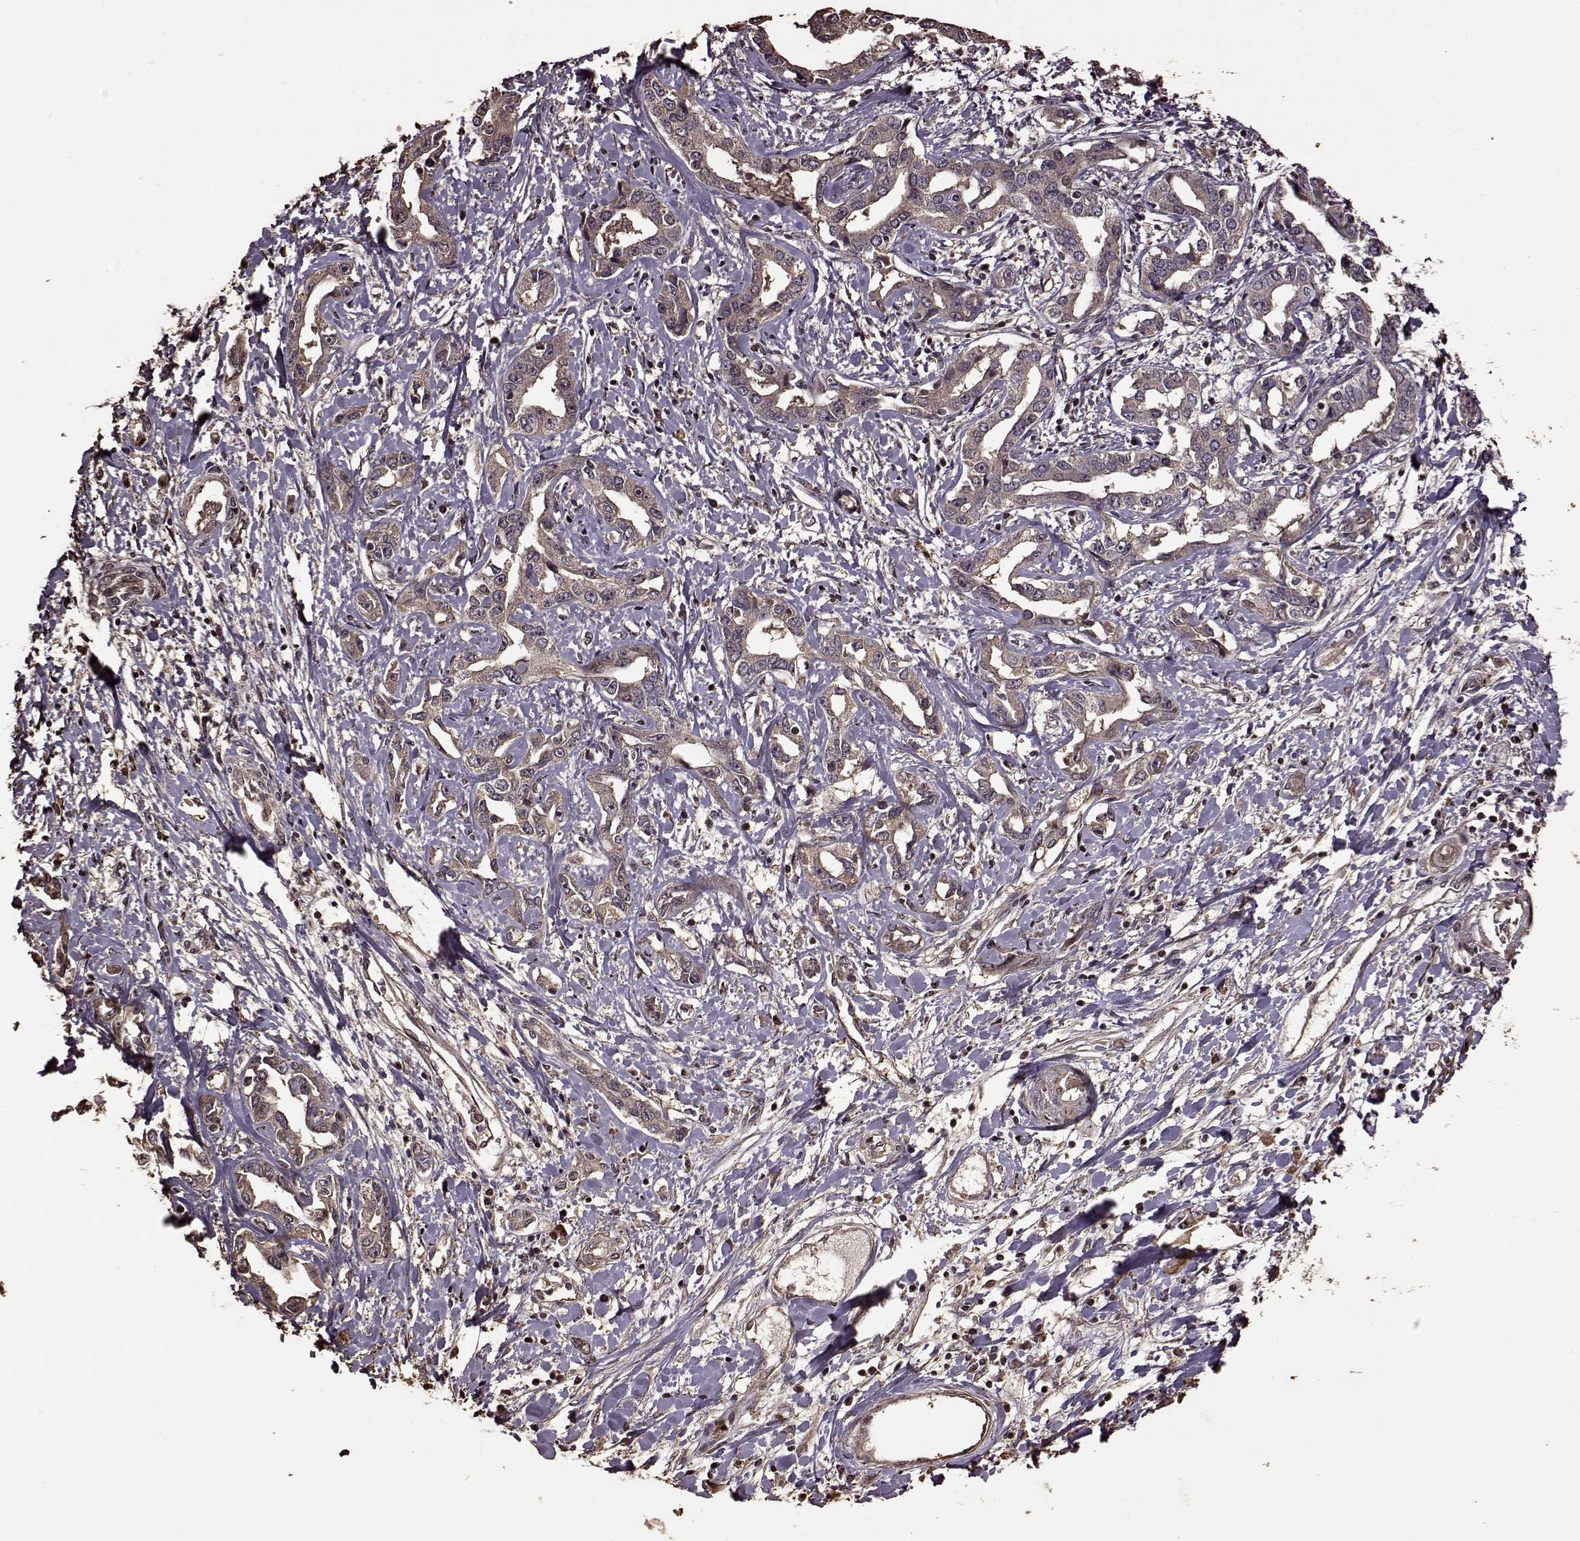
{"staining": {"intensity": "weak", "quantity": "<25%", "location": "cytoplasmic/membranous"}, "tissue": "liver cancer", "cell_type": "Tumor cells", "image_type": "cancer", "snomed": [{"axis": "morphology", "description": "Cholangiocarcinoma"}, {"axis": "topography", "description": "Liver"}], "caption": "This is an IHC photomicrograph of liver cancer (cholangiocarcinoma). There is no expression in tumor cells.", "gene": "FBXW11", "patient": {"sex": "male", "age": 59}}